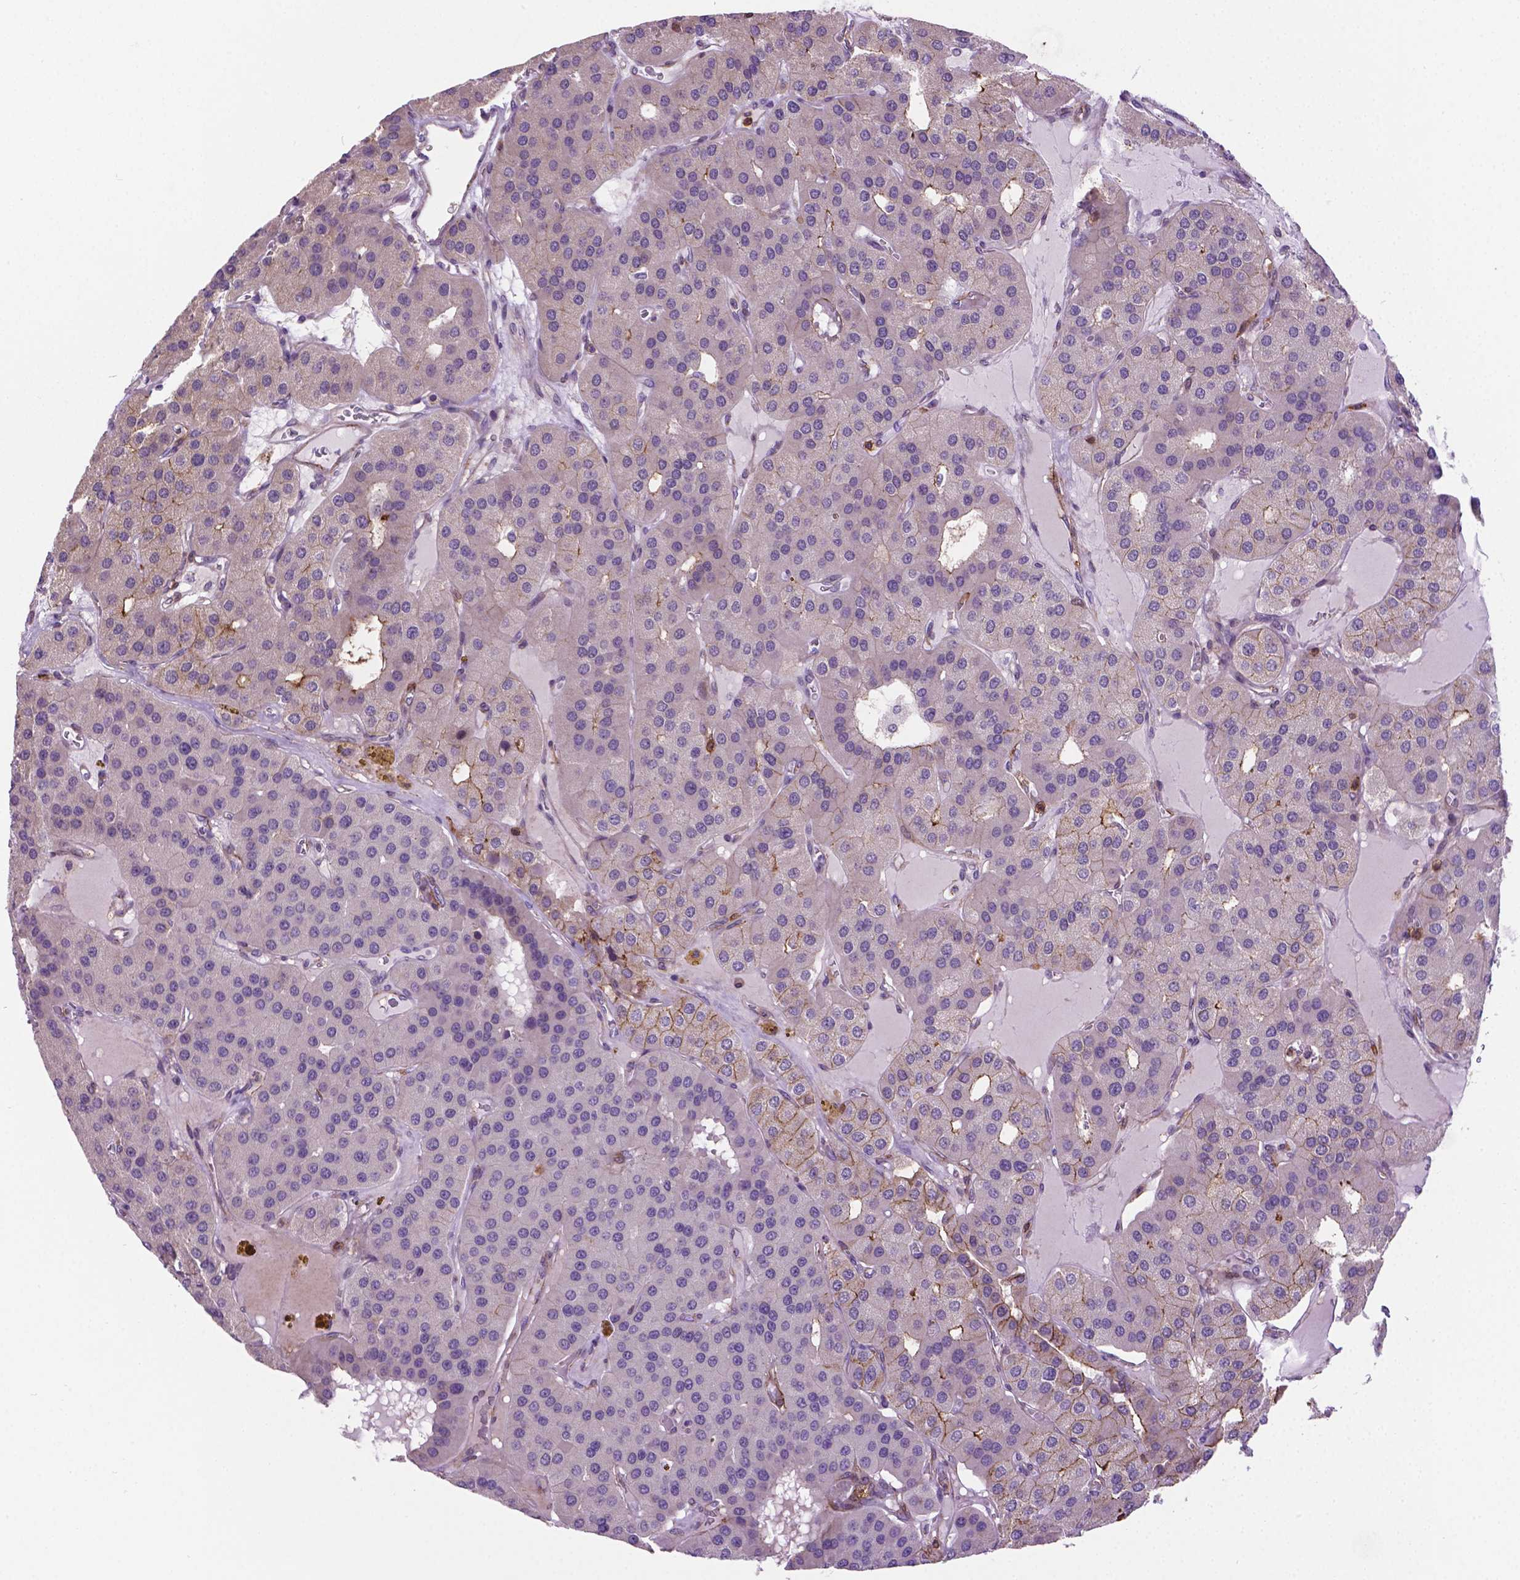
{"staining": {"intensity": "moderate", "quantity": "<25%", "location": "cytoplasmic/membranous"}, "tissue": "parathyroid gland", "cell_type": "Glandular cells", "image_type": "normal", "snomed": [{"axis": "morphology", "description": "Normal tissue, NOS"}, {"axis": "morphology", "description": "Adenoma, NOS"}, {"axis": "topography", "description": "Parathyroid gland"}], "caption": "Glandular cells reveal moderate cytoplasmic/membranous staining in approximately <25% of cells in benign parathyroid gland.", "gene": "ACAD10", "patient": {"sex": "female", "age": 86}}